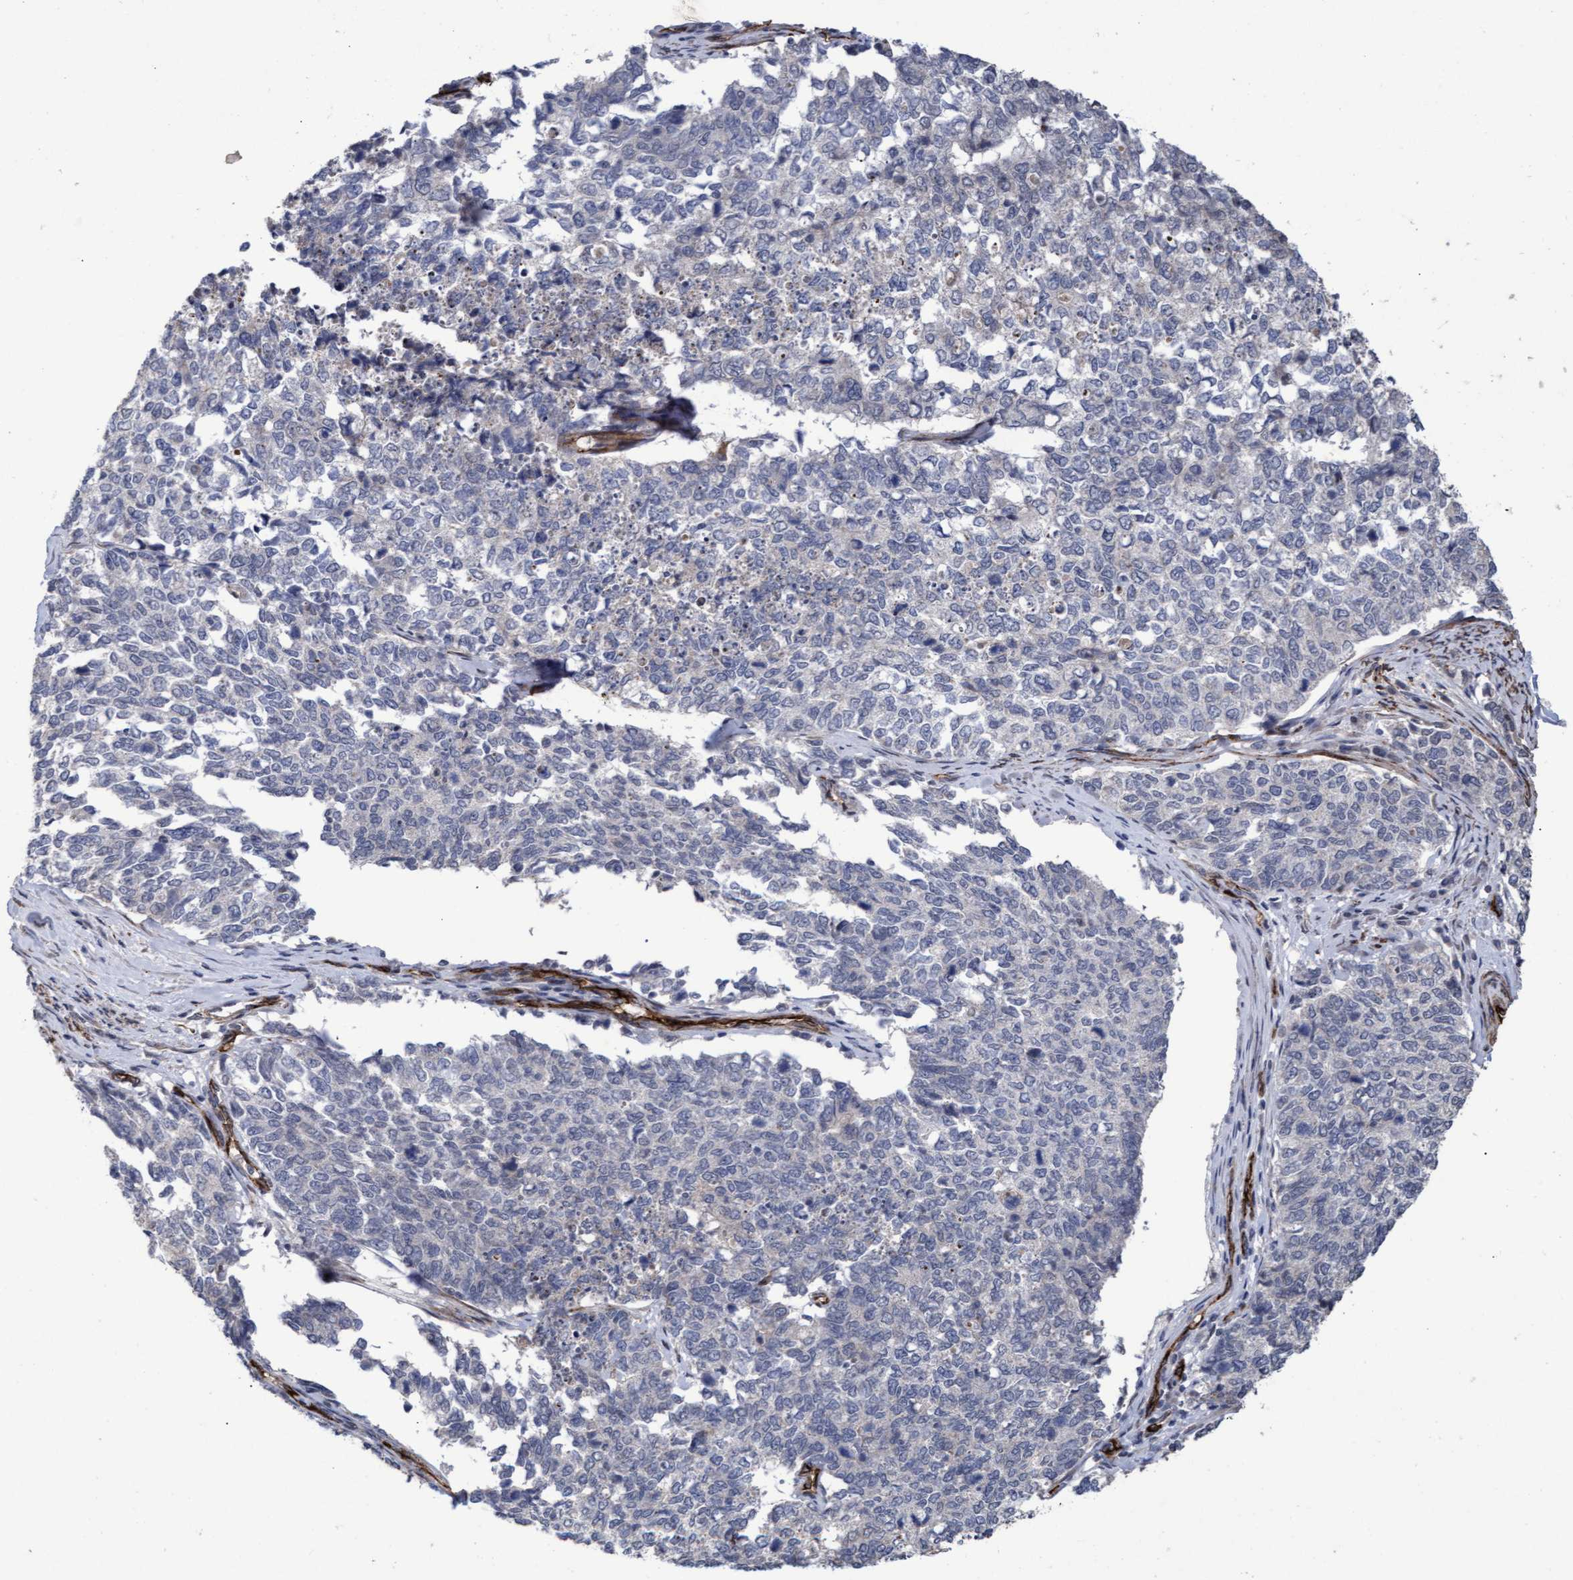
{"staining": {"intensity": "negative", "quantity": "none", "location": "none"}, "tissue": "cervical cancer", "cell_type": "Tumor cells", "image_type": "cancer", "snomed": [{"axis": "morphology", "description": "Squamous cell carcinoma, NOS"}, {"axis": "topography", "description": "Cervix"}], "caption": "Immunohistochemical staining of cervical squamous cell carcinoma reveals no significant staining in tumor cells.", "gene": "ZNF750", "patient": {"sex": "female", "age": 63}}